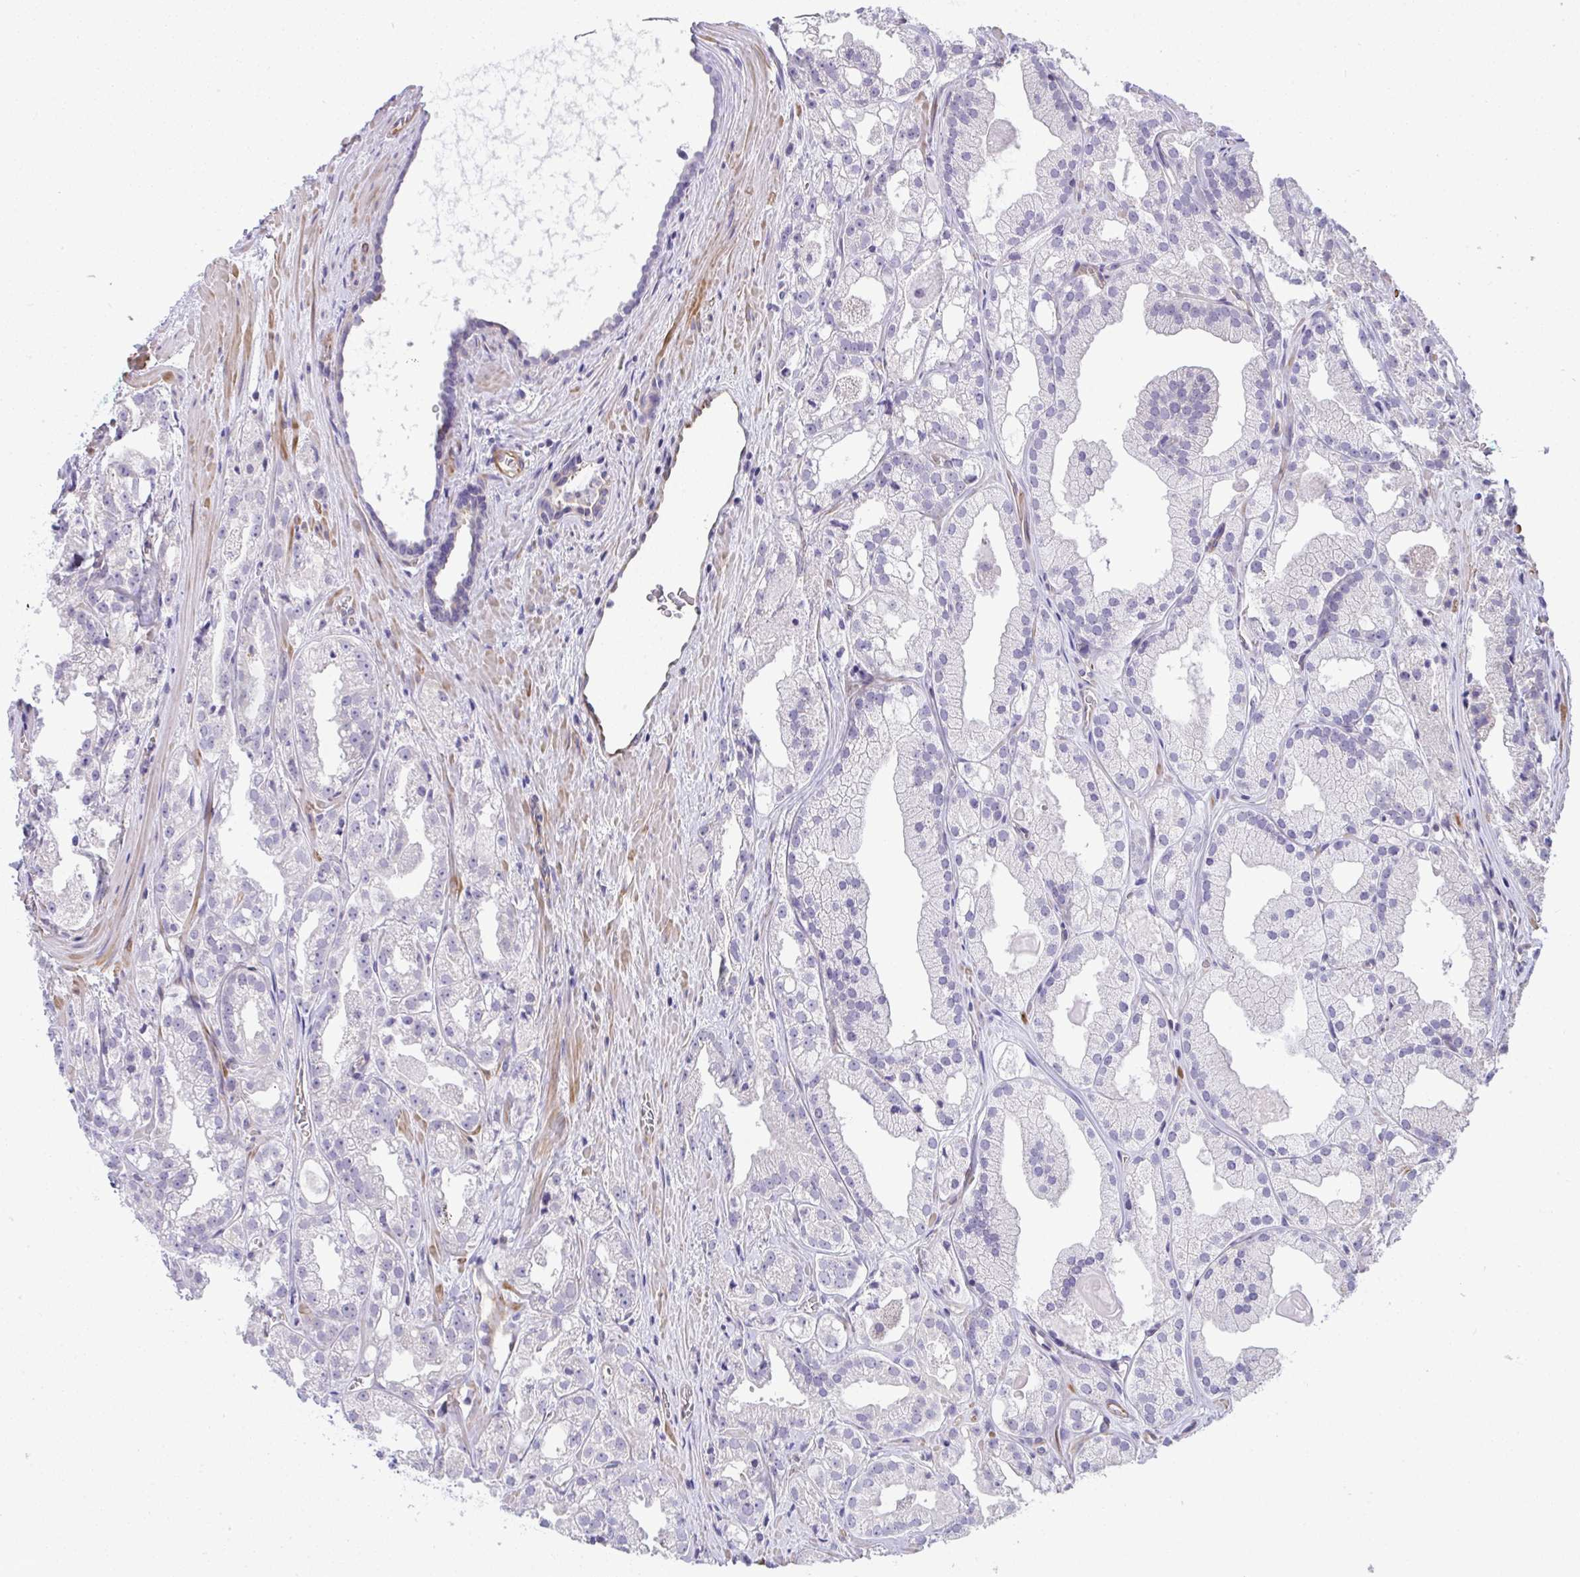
{"staining": {"intensity": "negative", "quantity": "none", "location": "none"}, "tissue": "prostate cancer", "cell_type": "Tumor cells", "image_type": "cancer", "snomed": [{"axis": "morphology", "description": "Adenocarcinoma, High grade"}, {"axis": "topography", "description": "Prostate"}], "caption": "Photomicrograph shows no significant protein expression in tumor cells of prostate cancer (high-grade adenocarcinoma).", "gene": "MYL12A", "patient": {"sex": "male", "age": 68}}